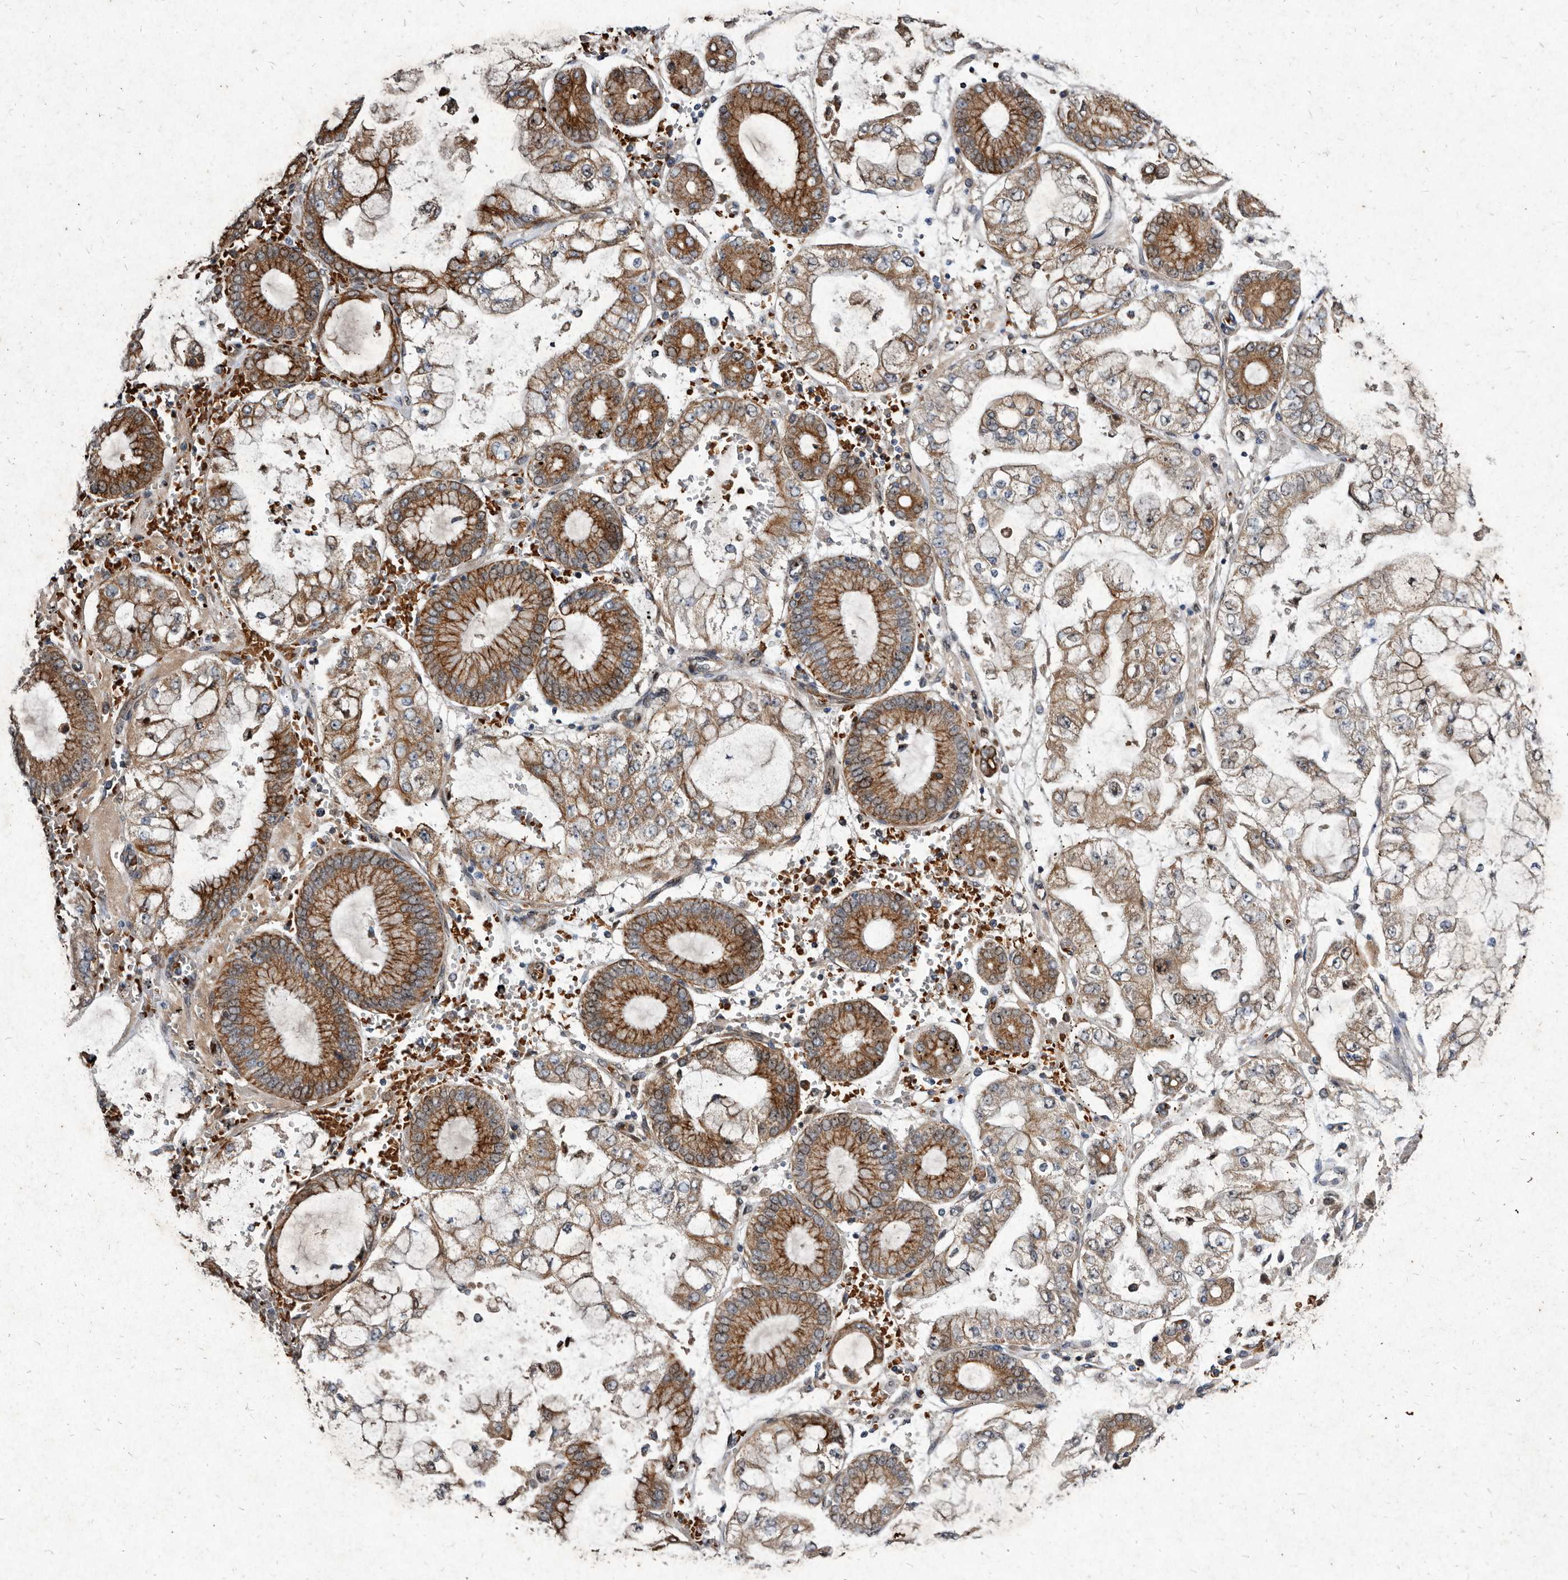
{"staining": {"intensity": "moderate", "quantity": ">75%", "location": "cytoplasmic/membranous"}, "tissue": "stomach cancer", "cell_type": "Tumor cells", "image_type": "cancer", "snomed": [{"axis": "morphology", "description": "Adenocarcinoma, NOS"}, {"axis": "topography", "description": "Stomach"}], "caption": "Tumor cells reveal medium levels of moderate cytoplasmic/membranous expression in about >75% of cells in human stomach cancer (adenocarcinoma).", "gene": "YPEL3", "patient": {"sex": "male", "age": 76}}